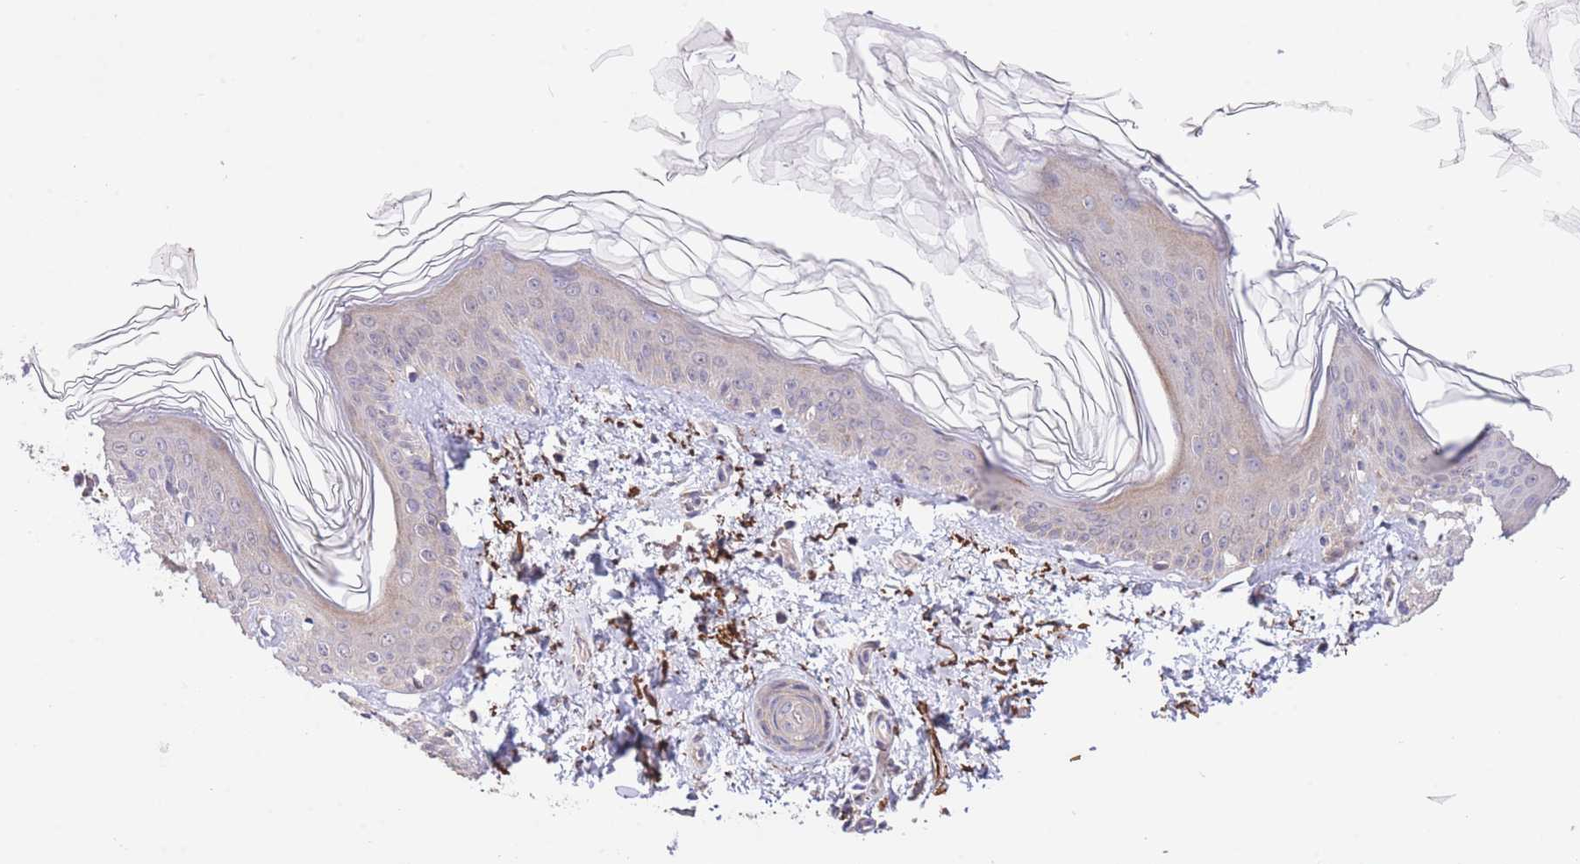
{"staining": {"intensity": "weak", "quantity": ">75%", "location": "cytoplasmic/membranous"}, "tissue": "skin", "cell_type": "Fibroblasts", "image_type": "normal", "snomed": [{"axis": "morphology", "description": "Normal tissue, NOS"}, {"axis": "topography", "description": "Skin"}], "caption": "IHC (DAB) staining of unremarkable human skin exhibits weak cytoplasmic/membranous protein expression in approximately >75% of fibroblasts. (Brightfield microscopy of DAB IHC at high magnification).", "gene": "ATP13A2", "patient": {"sex": "female", "age": 41}}